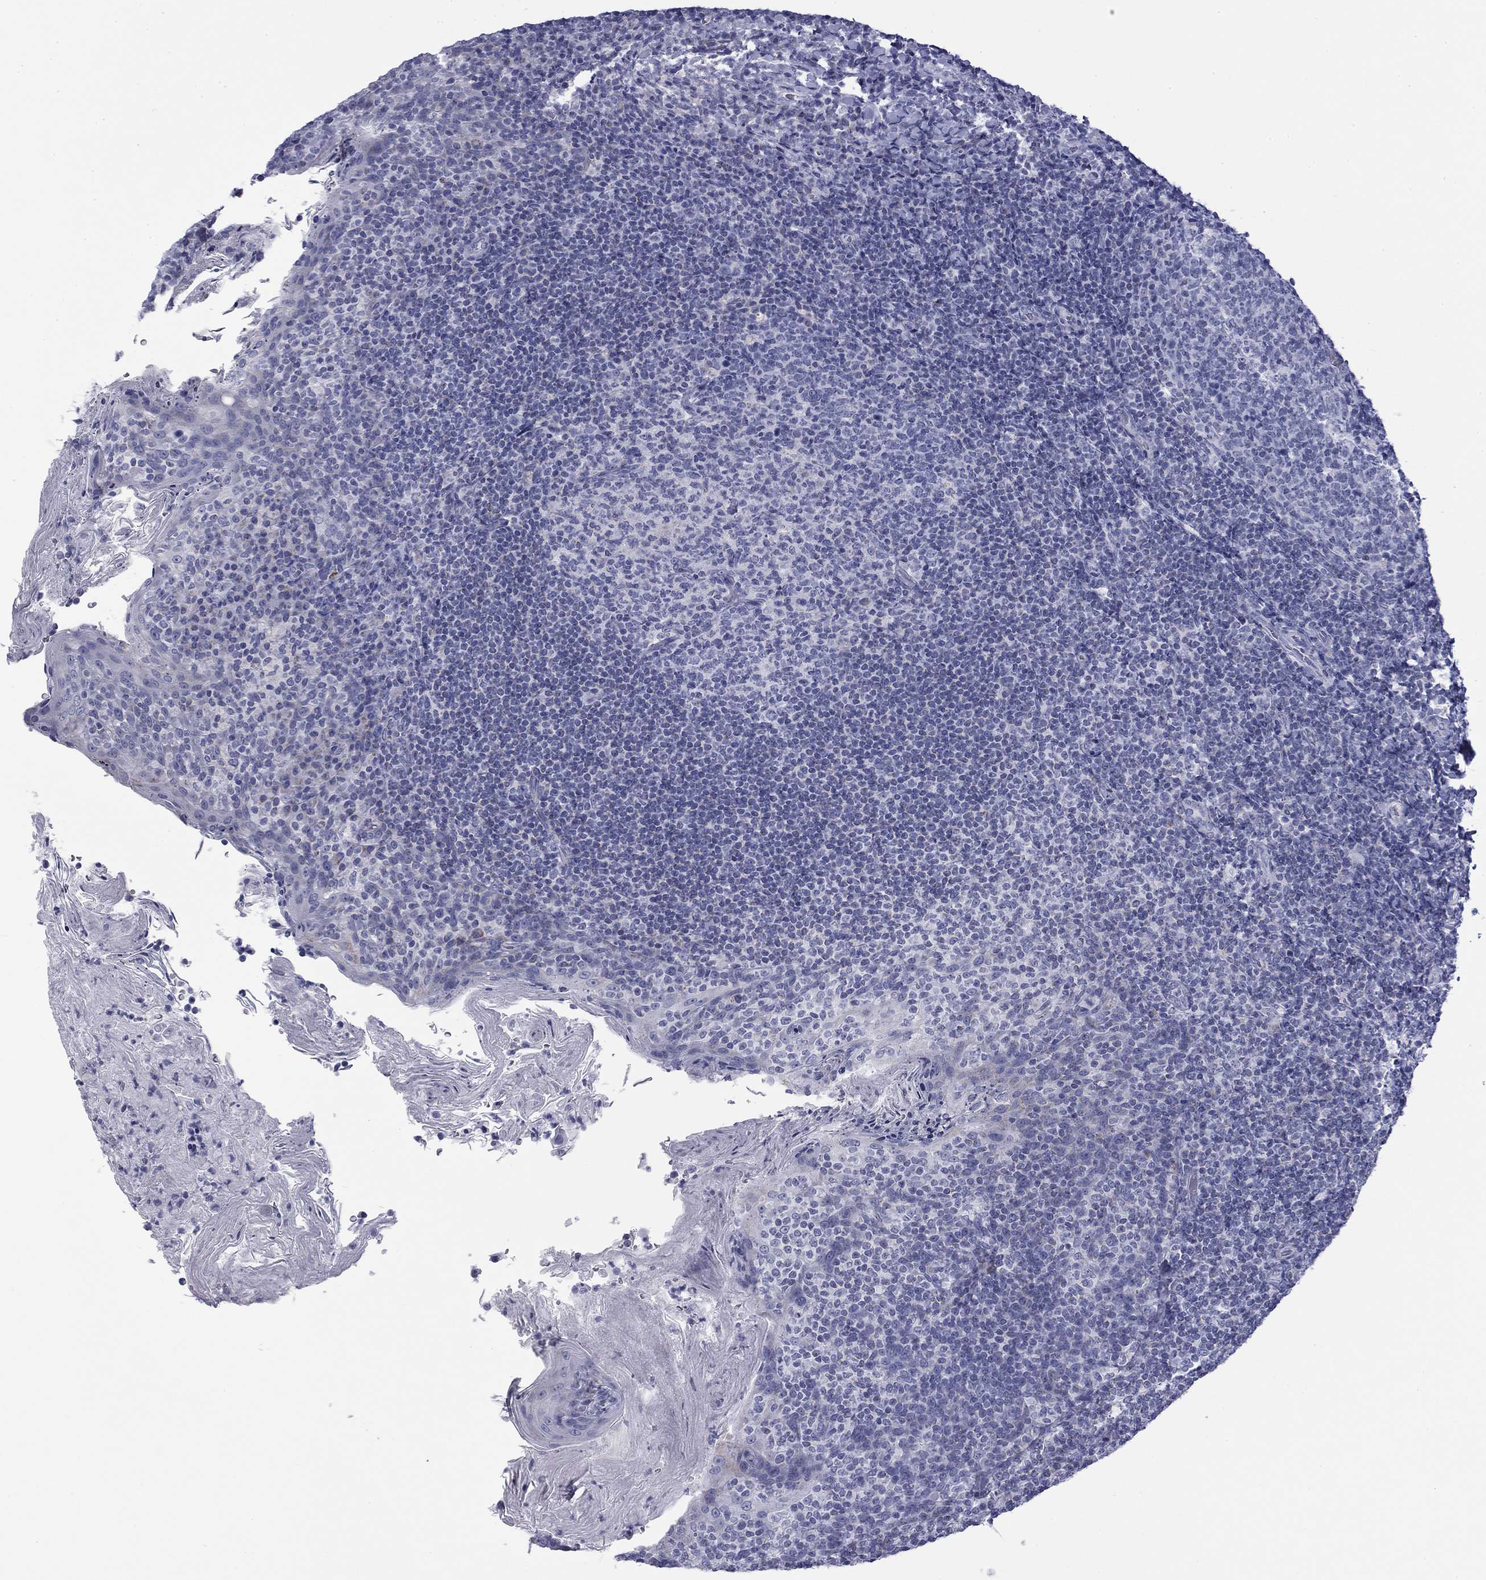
{"staining": {"intensity": "negative", "quantity": "none", "location": "none"}, "tissue": "tonsil", "cell_type": "Germinal center cells", "image_type": "normal", "snomed": [{"axis": "morphology", "description": "Normal tissue, NOS"}, {"axis": "topography", "description": "Tonsil"}], "caption": "Immunohistochemical staining of benign tonsil exhibits no significant expression in germinal center cells.", "gene": "ZP2", "patient": {"sex": "female", "age": 10}}